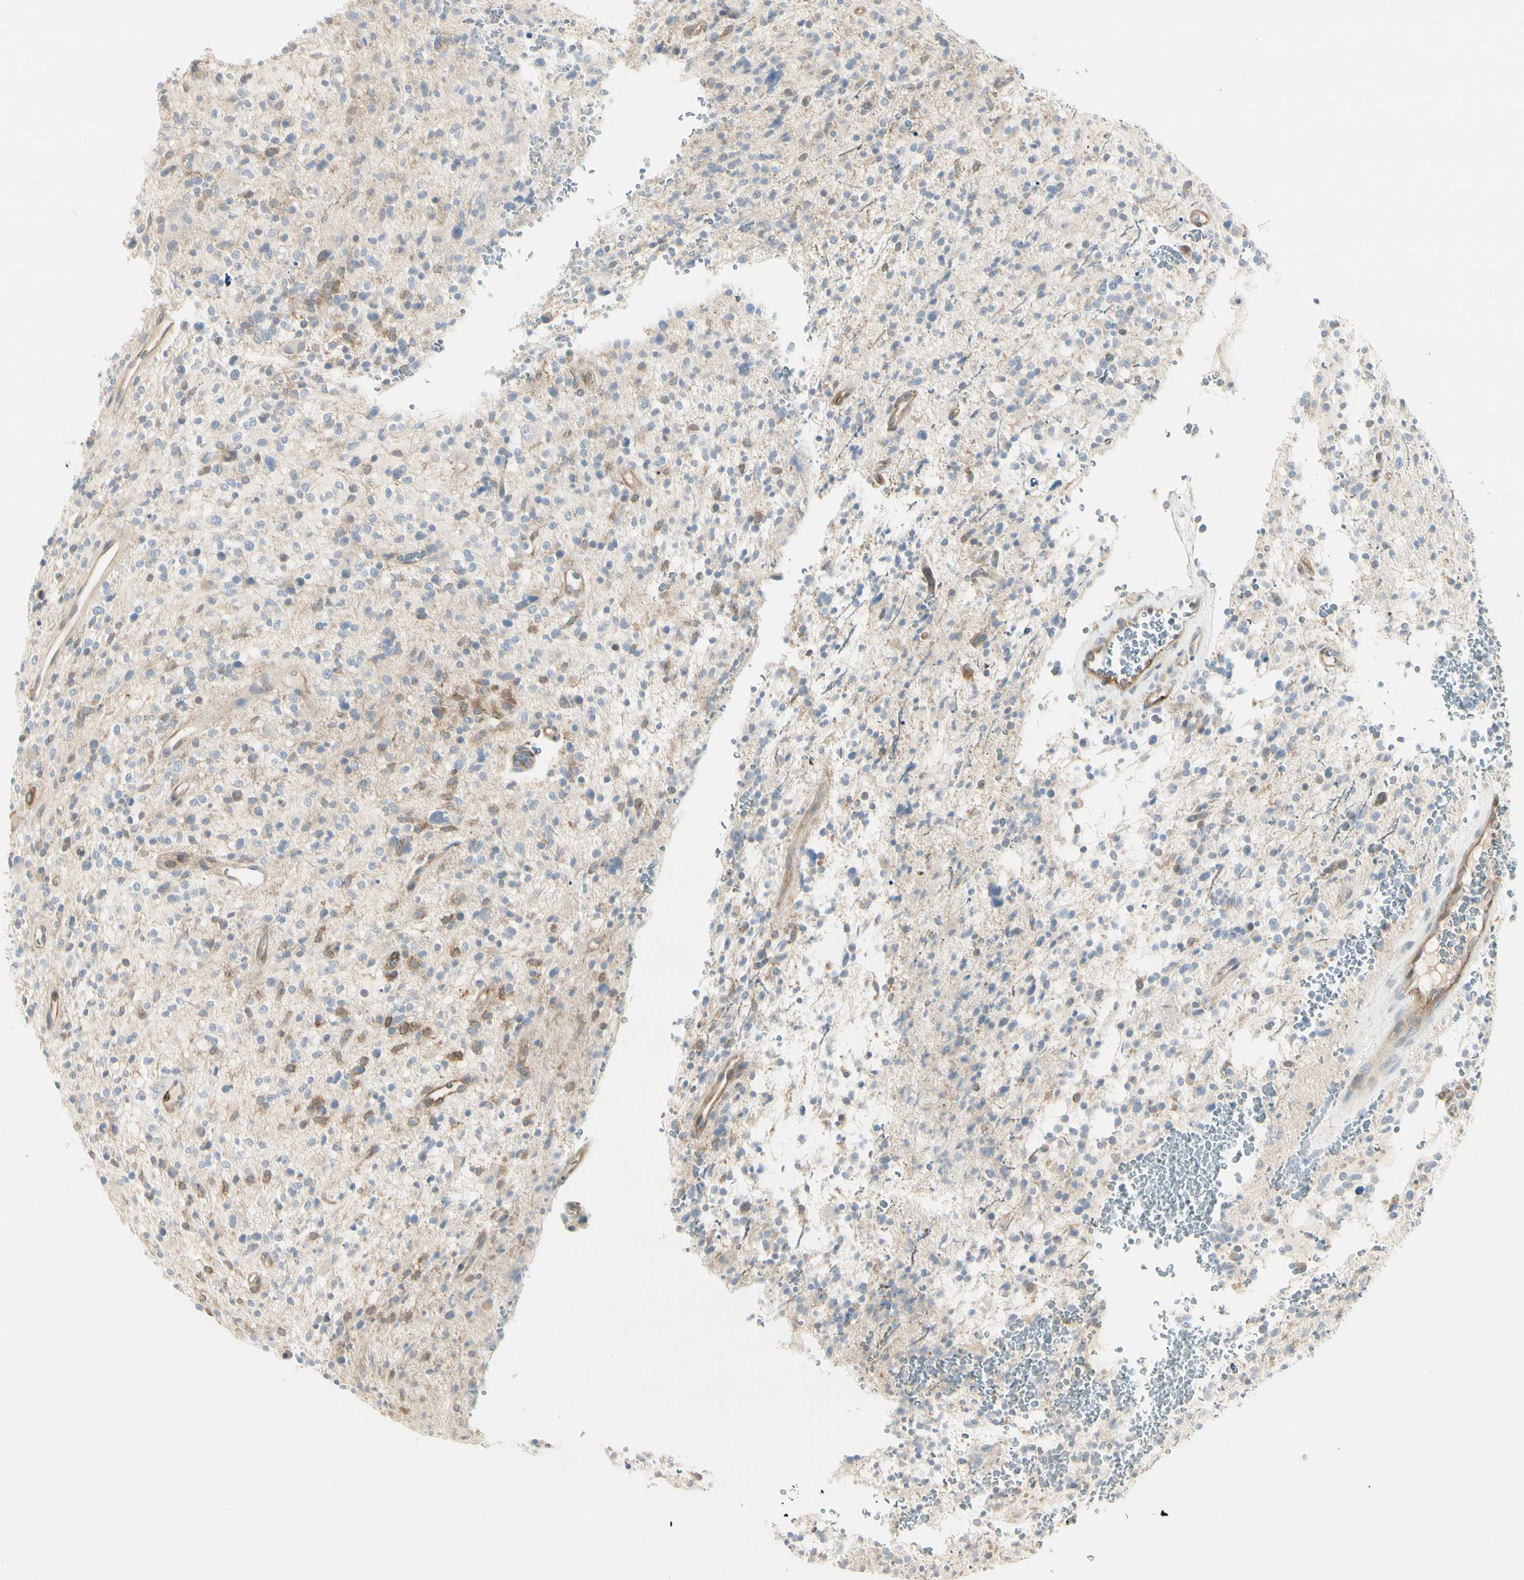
{"staining": {"intensity": "weak", "quantity": "<25%", "location": "cytoplasmic/membranous"}, "tissue": "glioma", "cell_type": "Tumor cells", "image_type": "cancer", "snomed": [{"axis": "morphology", "description": "Glioma, malignant, High grade"}, {"axis": "topography", "description": "Brain"}], "caption": "The photomicrograph shows no significant staining in tumor cells of glioma.", "gene": "NFKB2", "patient": {"sex": "male", "age": 48}}